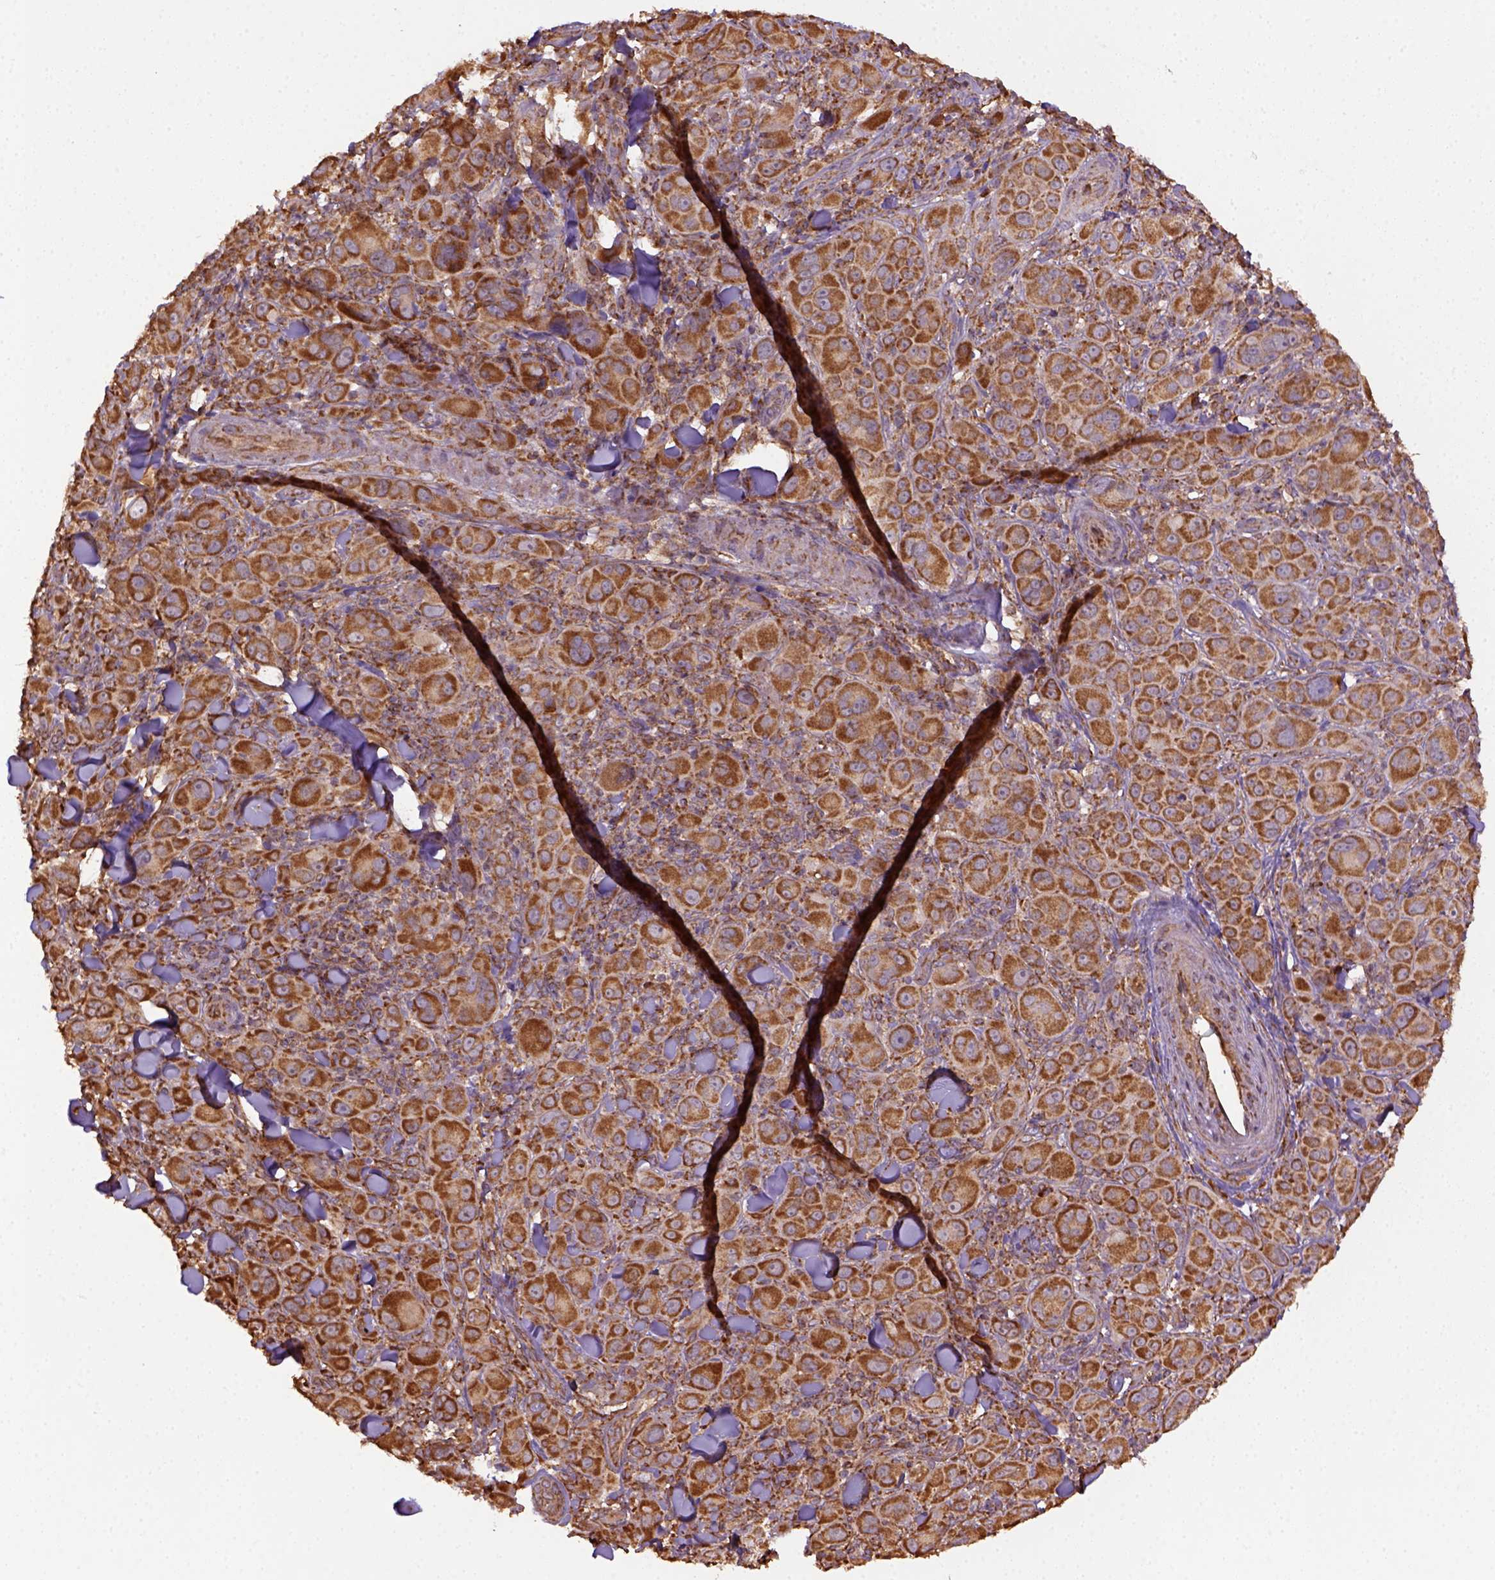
{"staining": {"intensity": "moderate", "quantity": ">75%", "location": "cytoplasmic/membranous"}, "tissue": "melanoma", "cell_type": "Tumor cells", "image_type": "cancer", "snomed": [{"axis": "morphology", "description": "Malignant melanoma, NOS"}, {"axis": "topography", "description": "Skin"}], "caption": "Immunohistochemistry (IHC) (DAB) staining of human malignant melanoma reveals moderate cytoplasmic/membranous protein staining in about >75% of tumor cells.", "gene": "MAPK8IP3", "patient": {"sex": "female", "age": 87}}